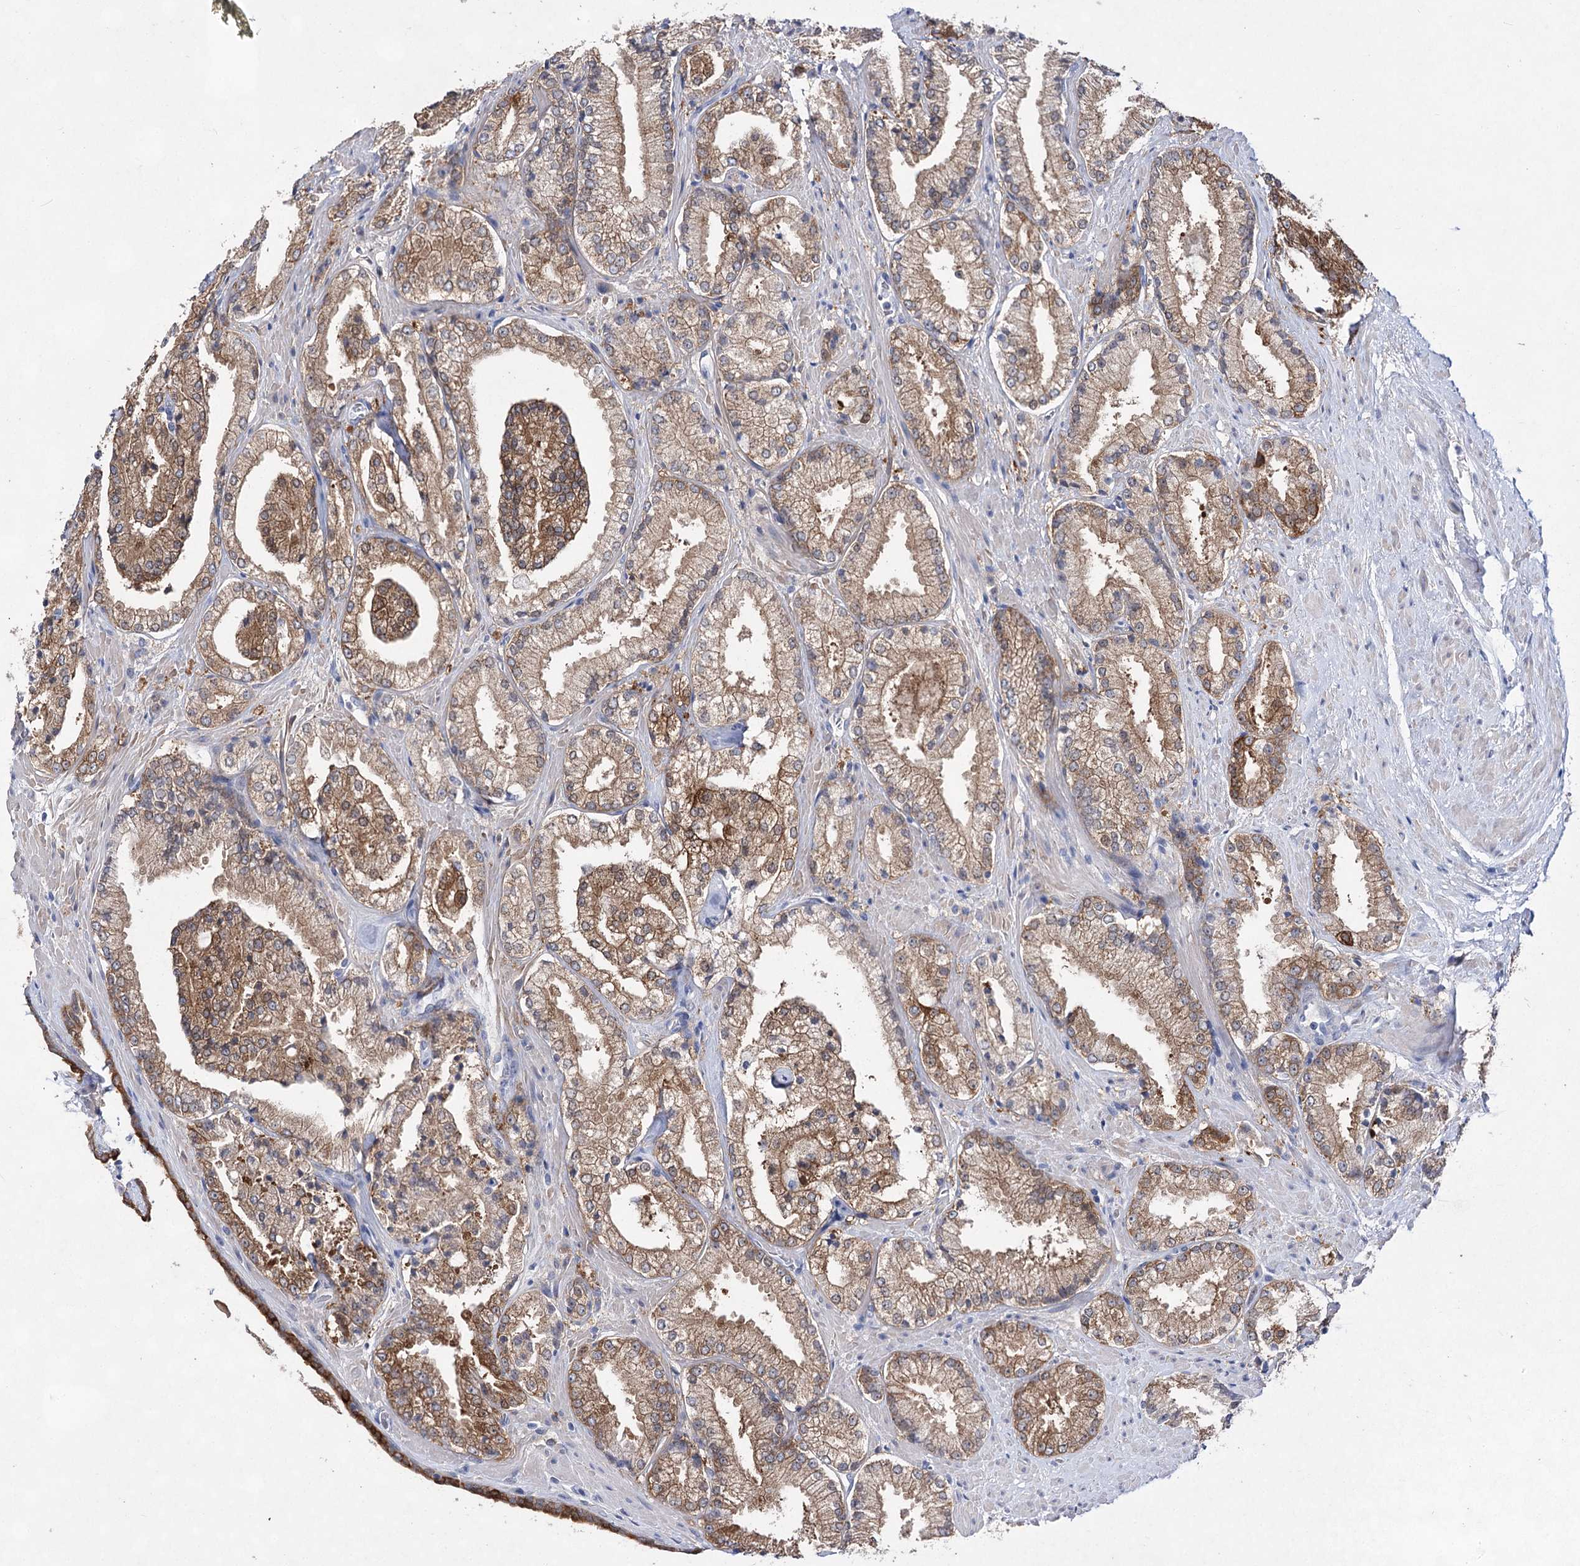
{"staining": {"intensity": "moderate", "quantity": ">75%", "location": "cytoplasmic/membranous"}, "tissue": "prostate cancer", "cell_type": "Tumor cells", "image_type": "cancer", "snomed": [{"axis": "morphology", "description": "Adenocarcinoma, High grade"}, {"axis": "topography", "description": "Prostate"}], "caption": "A high-resolution photomicrograph shows IHC staining of prostate cancer (adenocarcinoma (high-grade)), which shows moderate cytoplasmic/membranous positivity in approximately >75% of tumor cells.", "gene": "UGDH", "patient": {"sex": "male", "age": 73}}